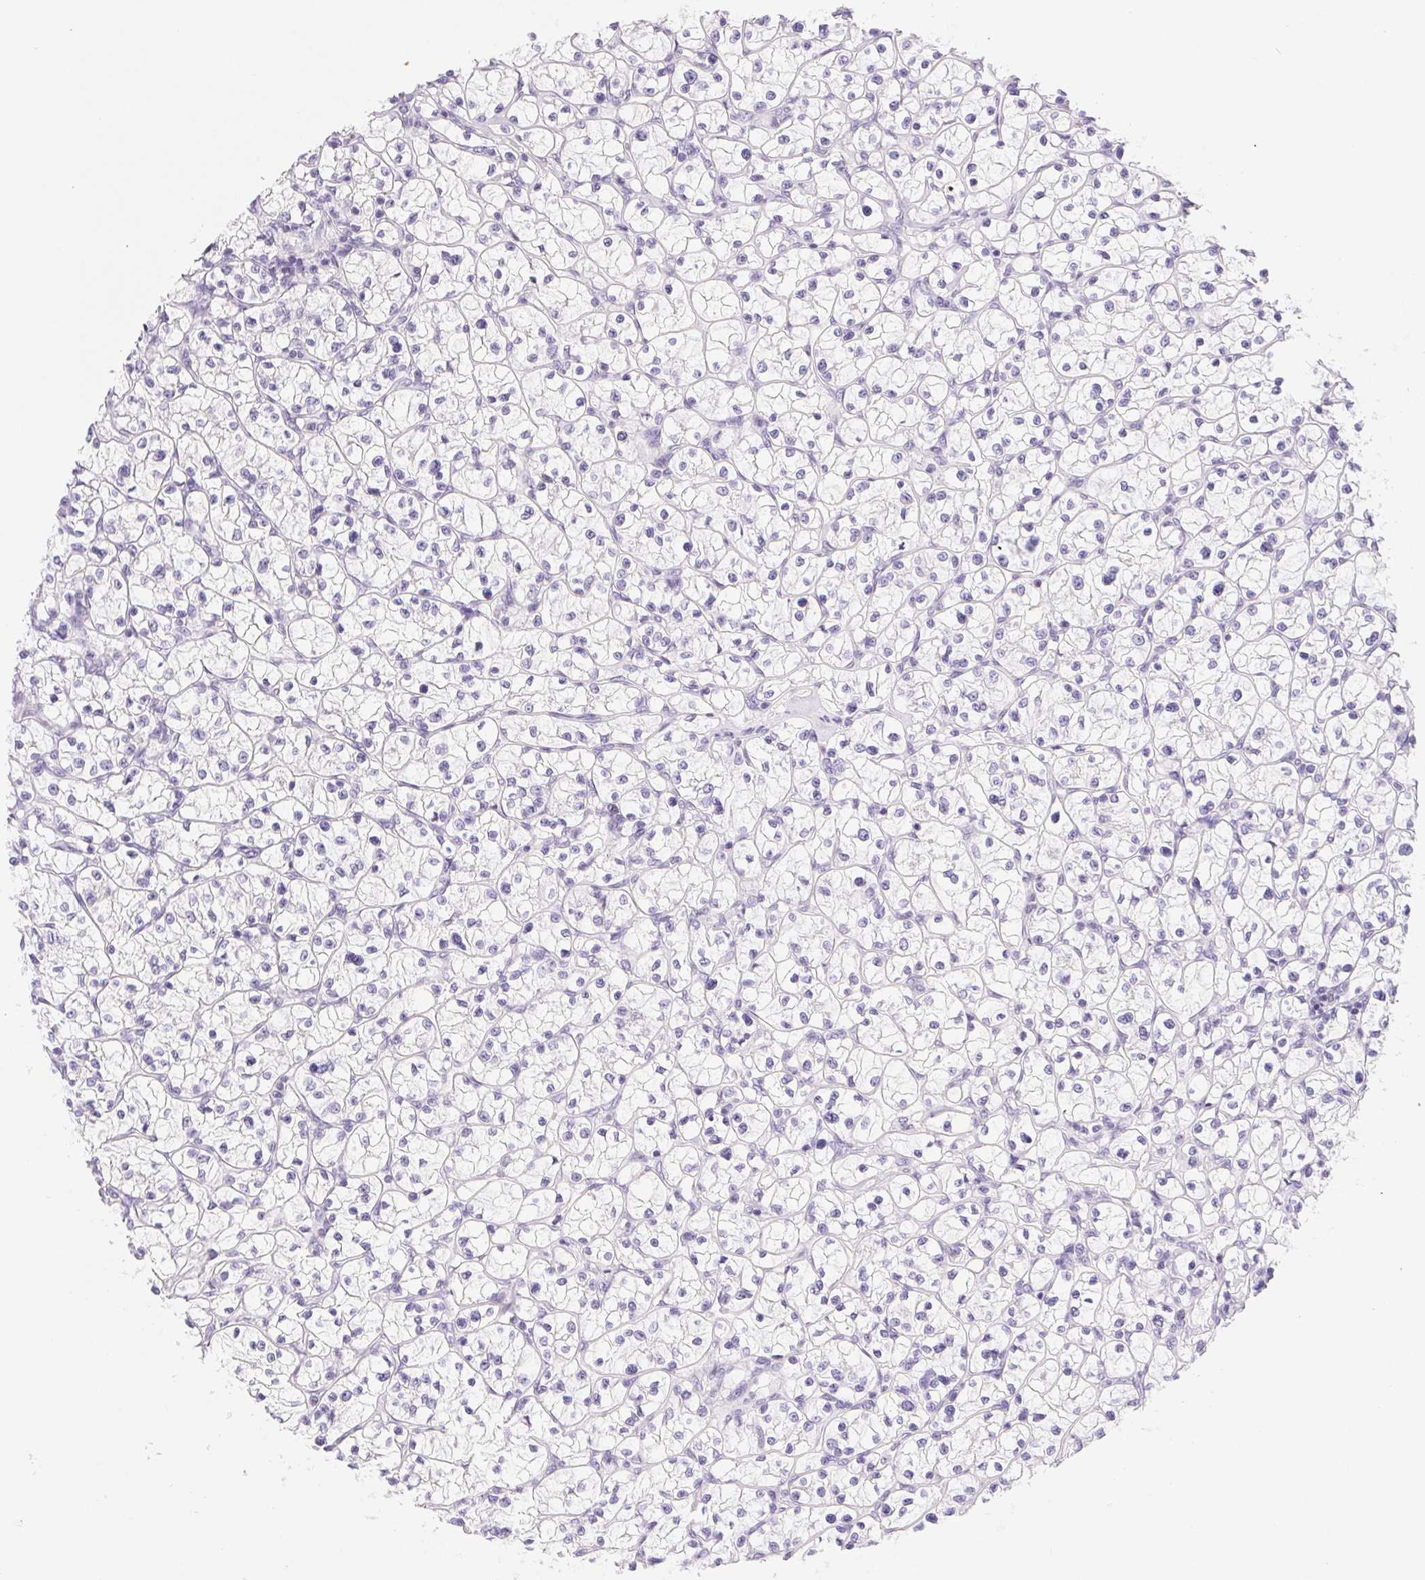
{"staining": {"intensity": "negative", "quantity": "none", "location": "none"}, "tissue": "renal cancer", "cell_type": "Tumor cells", "image_type": "cancer", "snomed": [{"axis": "morphology", "description": "Adenocarcinoma, NOS"}, {"axis": "topography", "description": "Kidney"}], "caption": "High power microscopy histopathology image of an immunohistochemistry photomicrograph of renal cancer, revealing no significant positivity in tumor cells.", "gene": "ASGR2", "patient": {"sex": "female", "age": 64}}